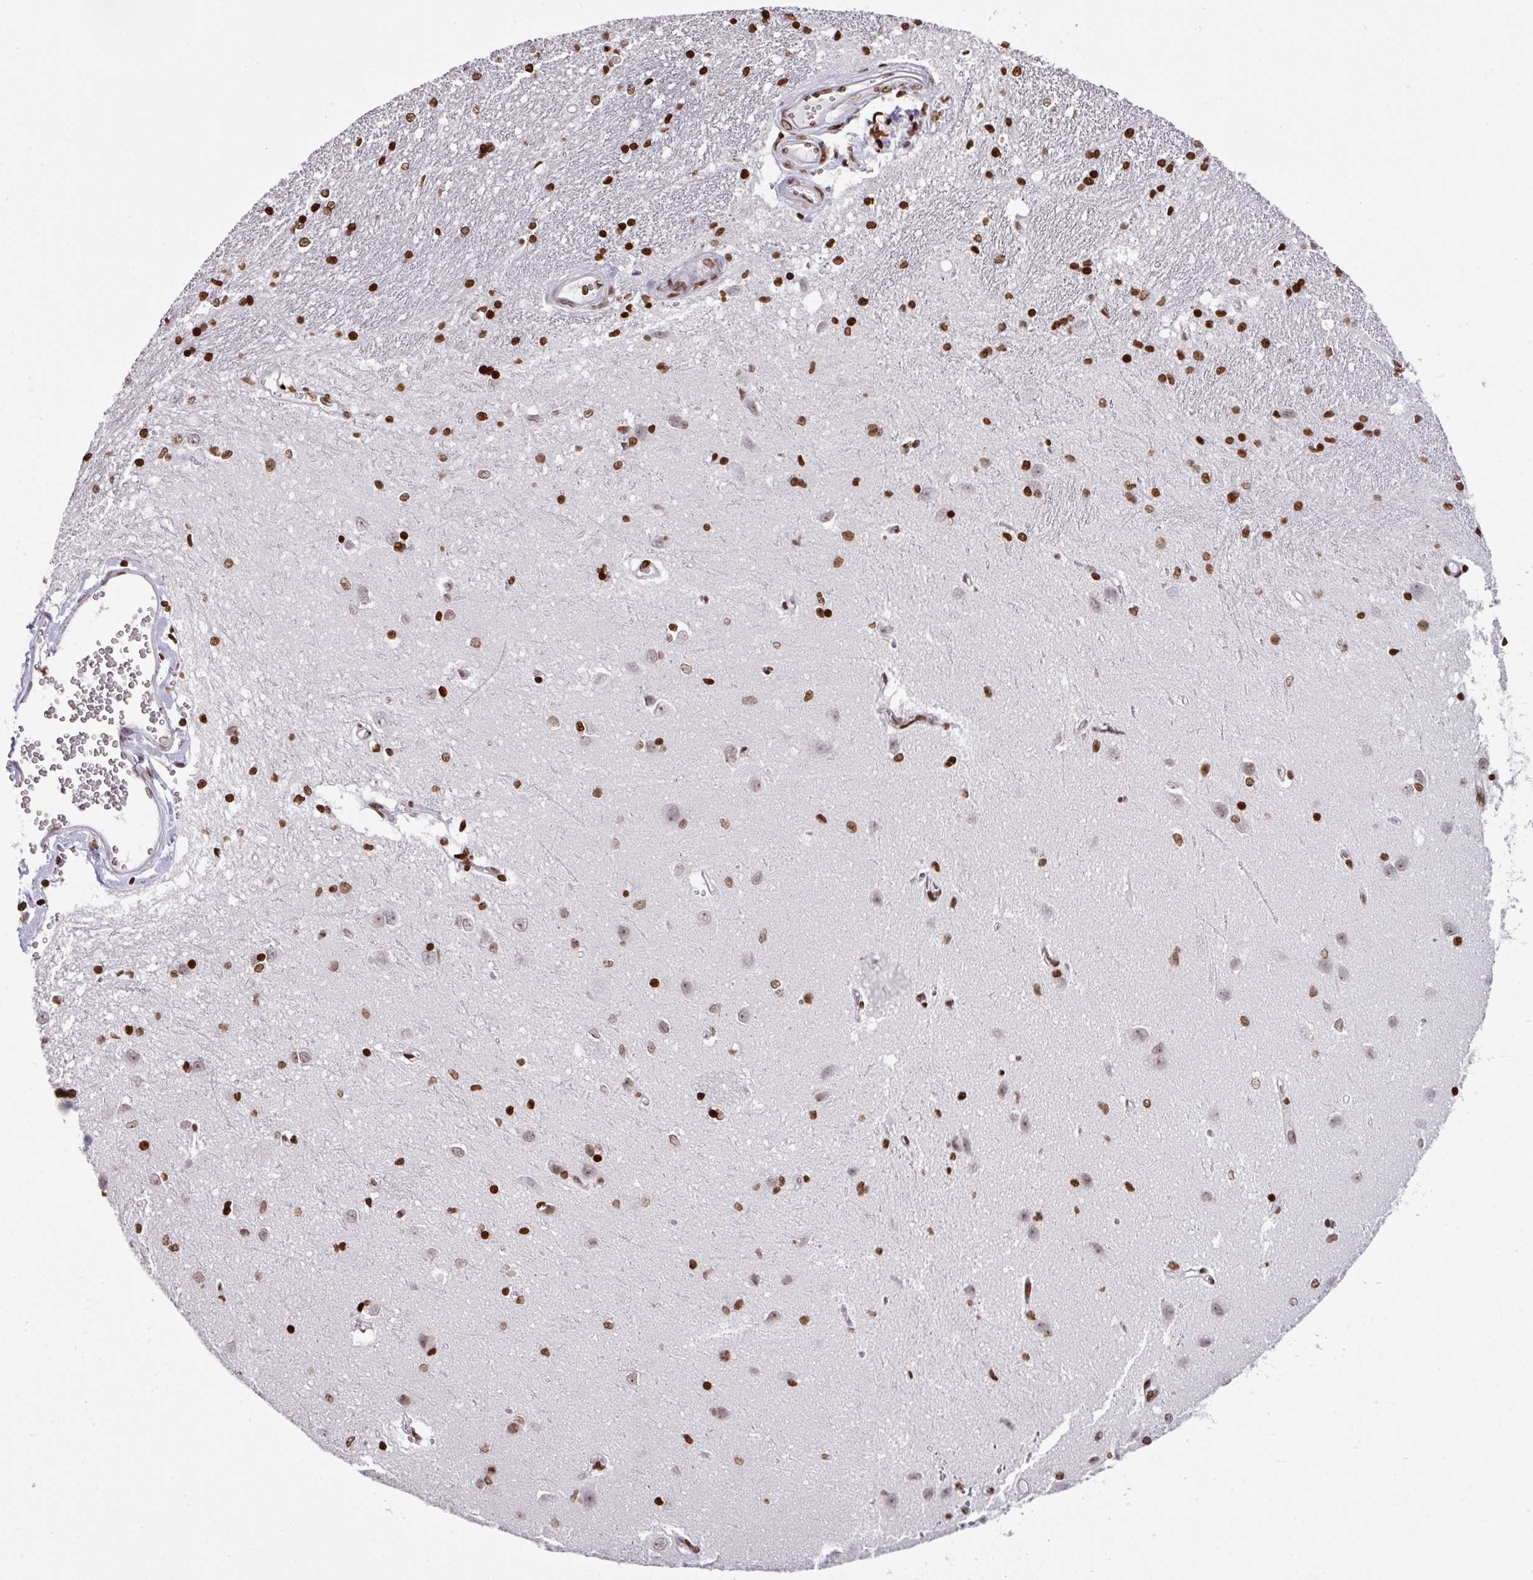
{"staining": {"intensity": "strong", "quantity": "25%-75%", "location": "nuclear"}, "tissue": "hippocampus", "cell_type": "Glial cells", "image_type": "normal", "snomed": [{"axis": "morphology", "description": "Normal tissue, NOS"}, {"axis": "topography", "description": "Hippocampus"}], "caption": "The micrograph exhibits a brown stain indicating the presence of a protein in the nuclear of glial cells in hippocampus. The staining was performed using DAB (3,3'-diaminobenzidine) to visualize the protein expression in brown, while the nuclei were stained in blue with hematoxylin (Magnification: 20x).", "gene": "RASL11A", "patient": {"sex": "female", "age": 64}}